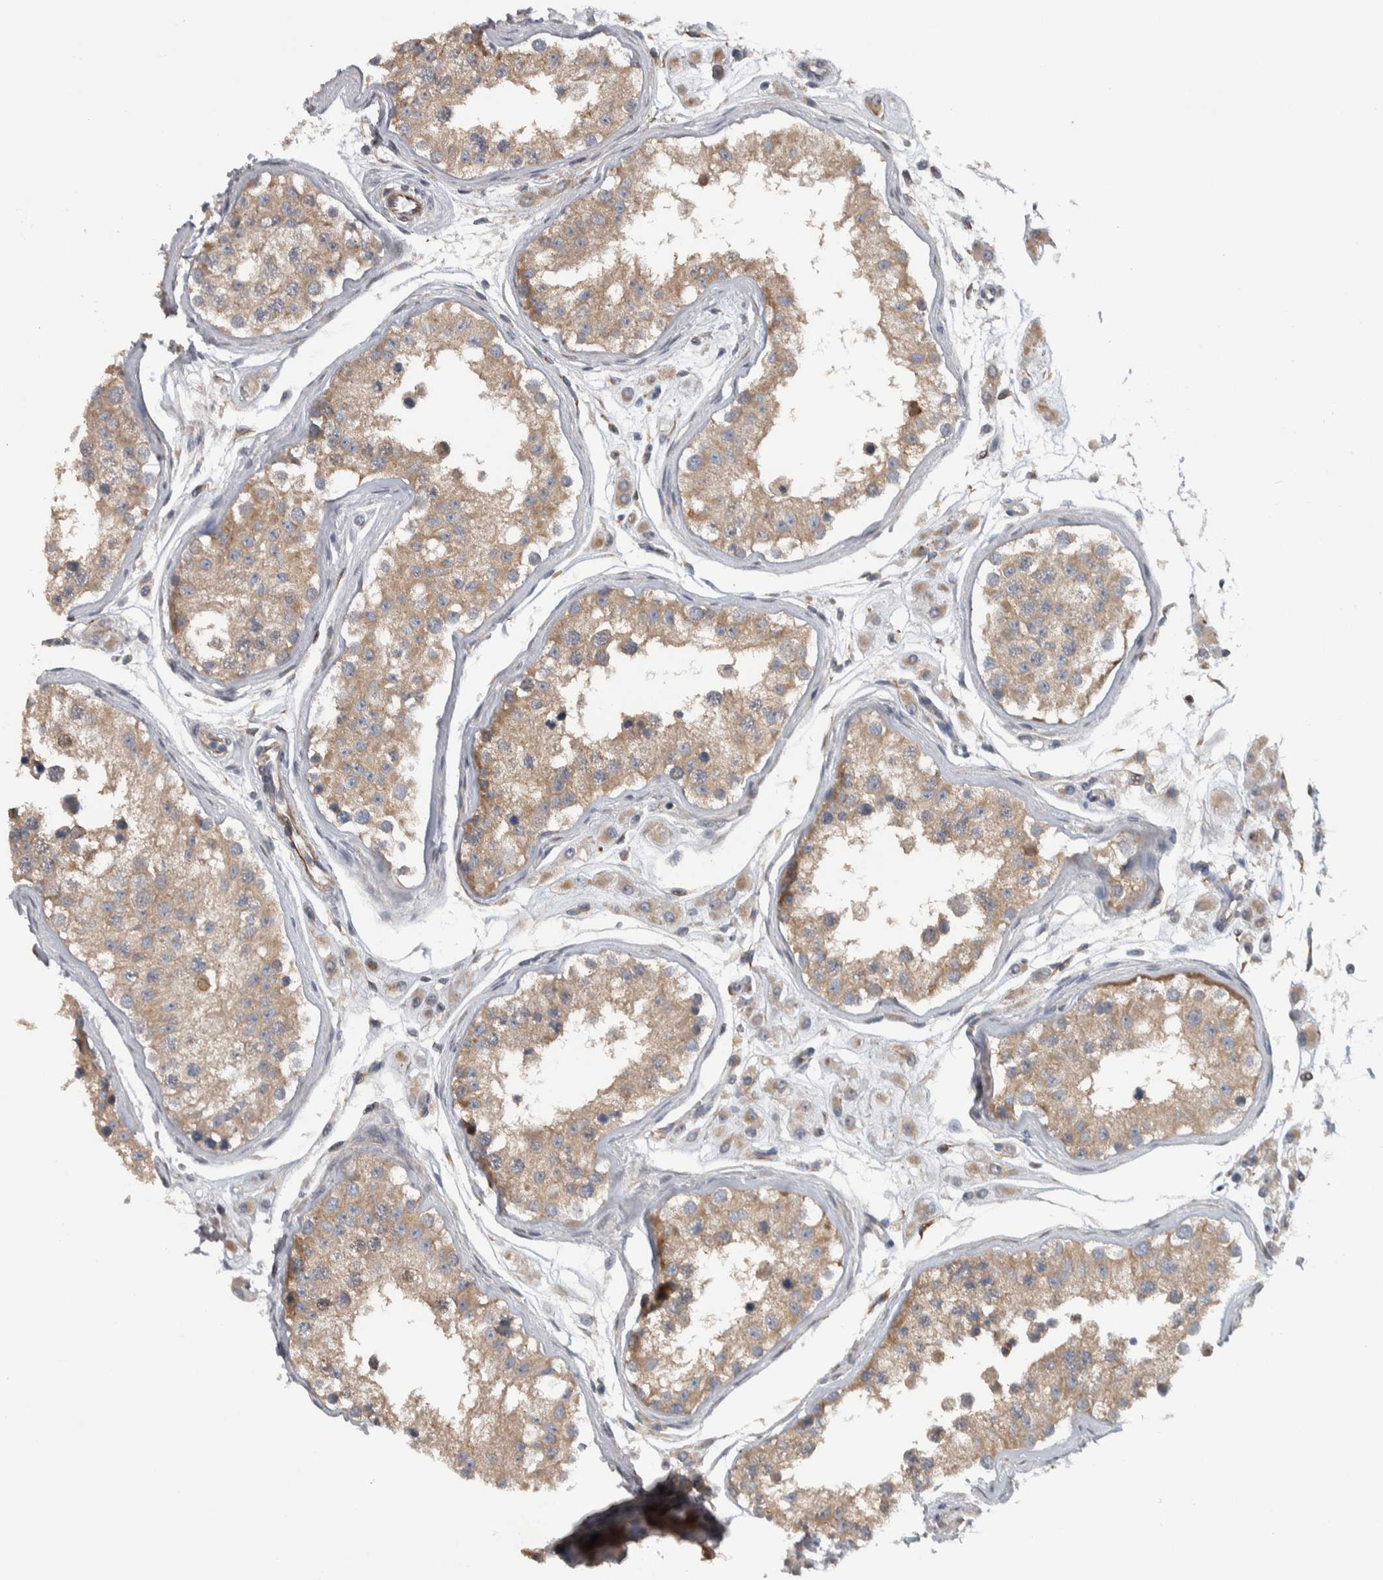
{"staining": {"intensity": "moderate", "quantity": ">75%", "location": "cytoplasmic/membranous"}, "tissue": "testis", "cell_type": "Cells in seminiferous ducts", "image_type": "normal", "snomed": [{"axis": "morphology", "description": "Normal tissue, NOS"}, {"axis": "morphology", "description": "Adenocarcinoma, metastatic, NOS"}, {"axis": "topography", "description": "Testis"}], "caption": "Immunohistochemical staining of benign testis exhibits moderate cytoplasmic/membranous protein positivity in approximately >75% of cells in seminiferous ducts. (Stains: DAB in brown, nuclei in blue, Microscopy: brightfield microscopy at high magnification).", "gene": "NT5C2", "patient": {"sex": "male", "age": 26}}